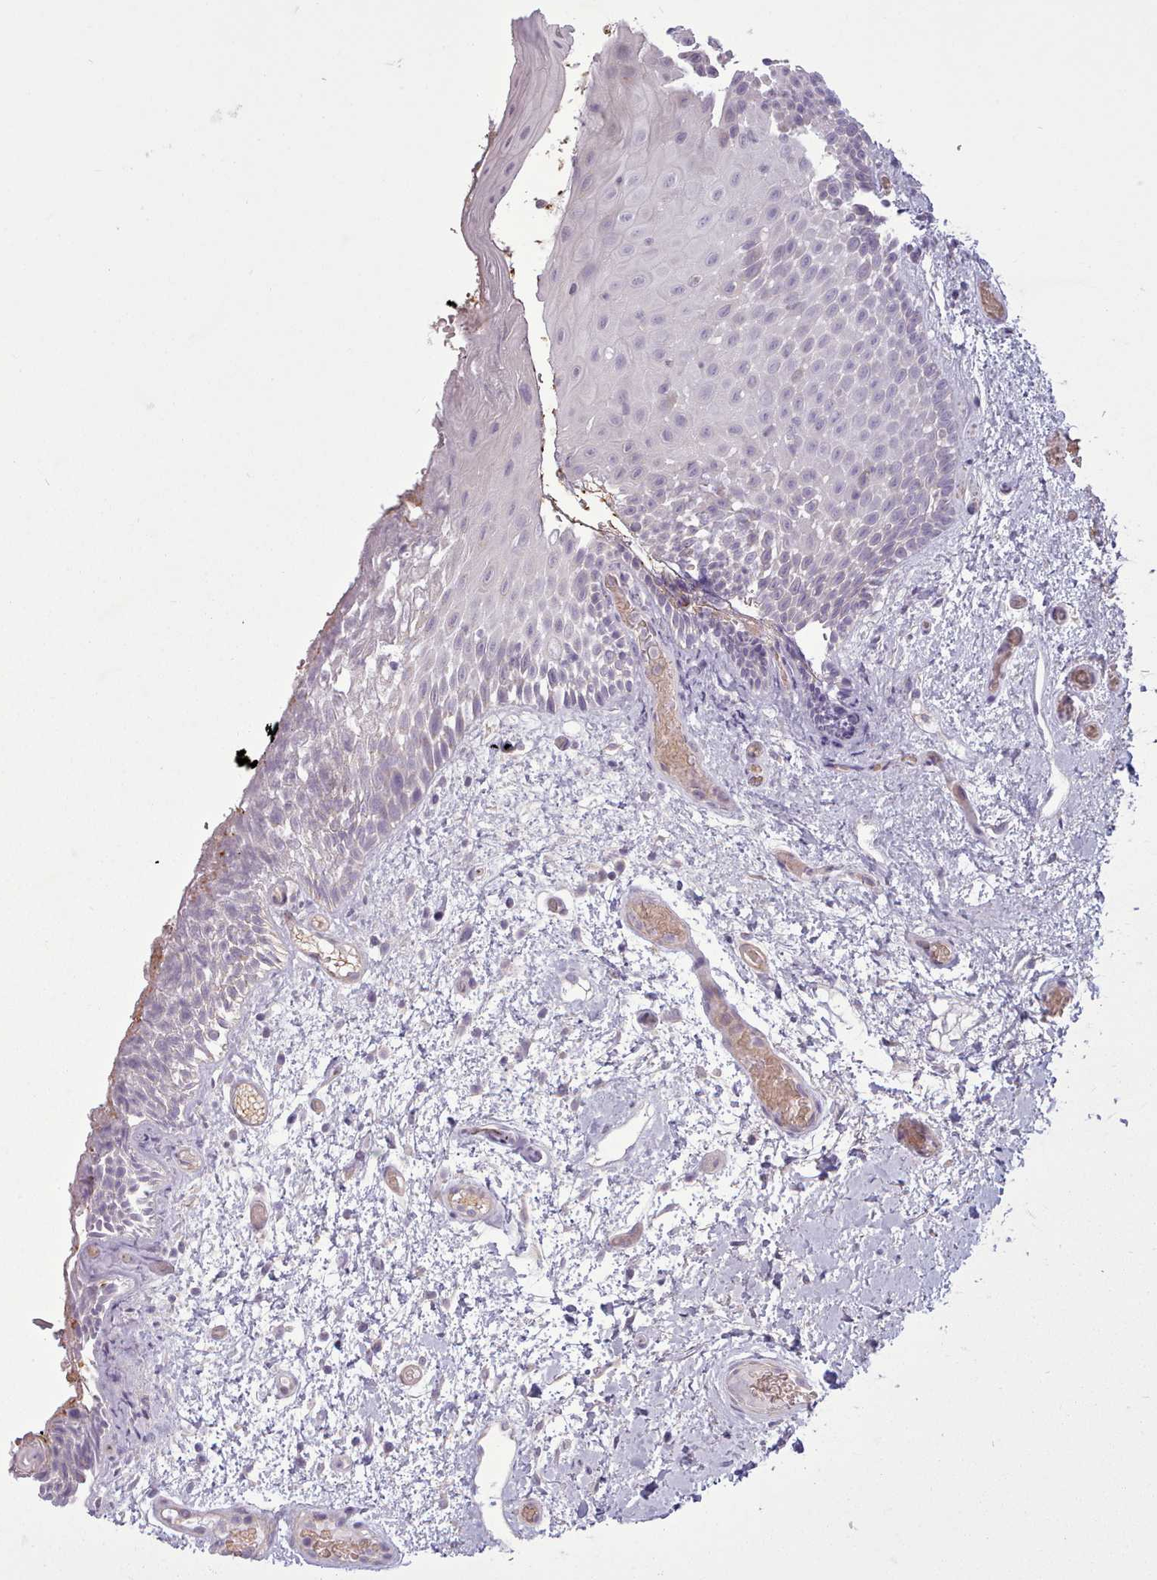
{"staining": {"intensity": "moderate", "quantity": "<25%", "location": "cytoplasmic/membranous"}, "tissue": "oral mucosa", "cell_type": "Squamous epithelial cells", "image_type": "normal", "snomed": [{"axis": "morphology", "description": "Normal tissue, NOS"}, {"axis": "morphology", "description": "Squamous cell carcinoma, NOS"}, {"axis": "topography", "description": "Oral tissue"}, {"axis": "topography", "description": "Tounge, NOS"}, {"axis": "topography", "description": "Head-Neck"}], "caption": "About <25% of squamous epithelial cells in benign oral mucosa exhibit moderate cytoplasmic/membranous protein positivity as visualized by brown immunohistochemical staining.", "gene": "AVL9", "patient": {"sex": "male", "age": 76}}